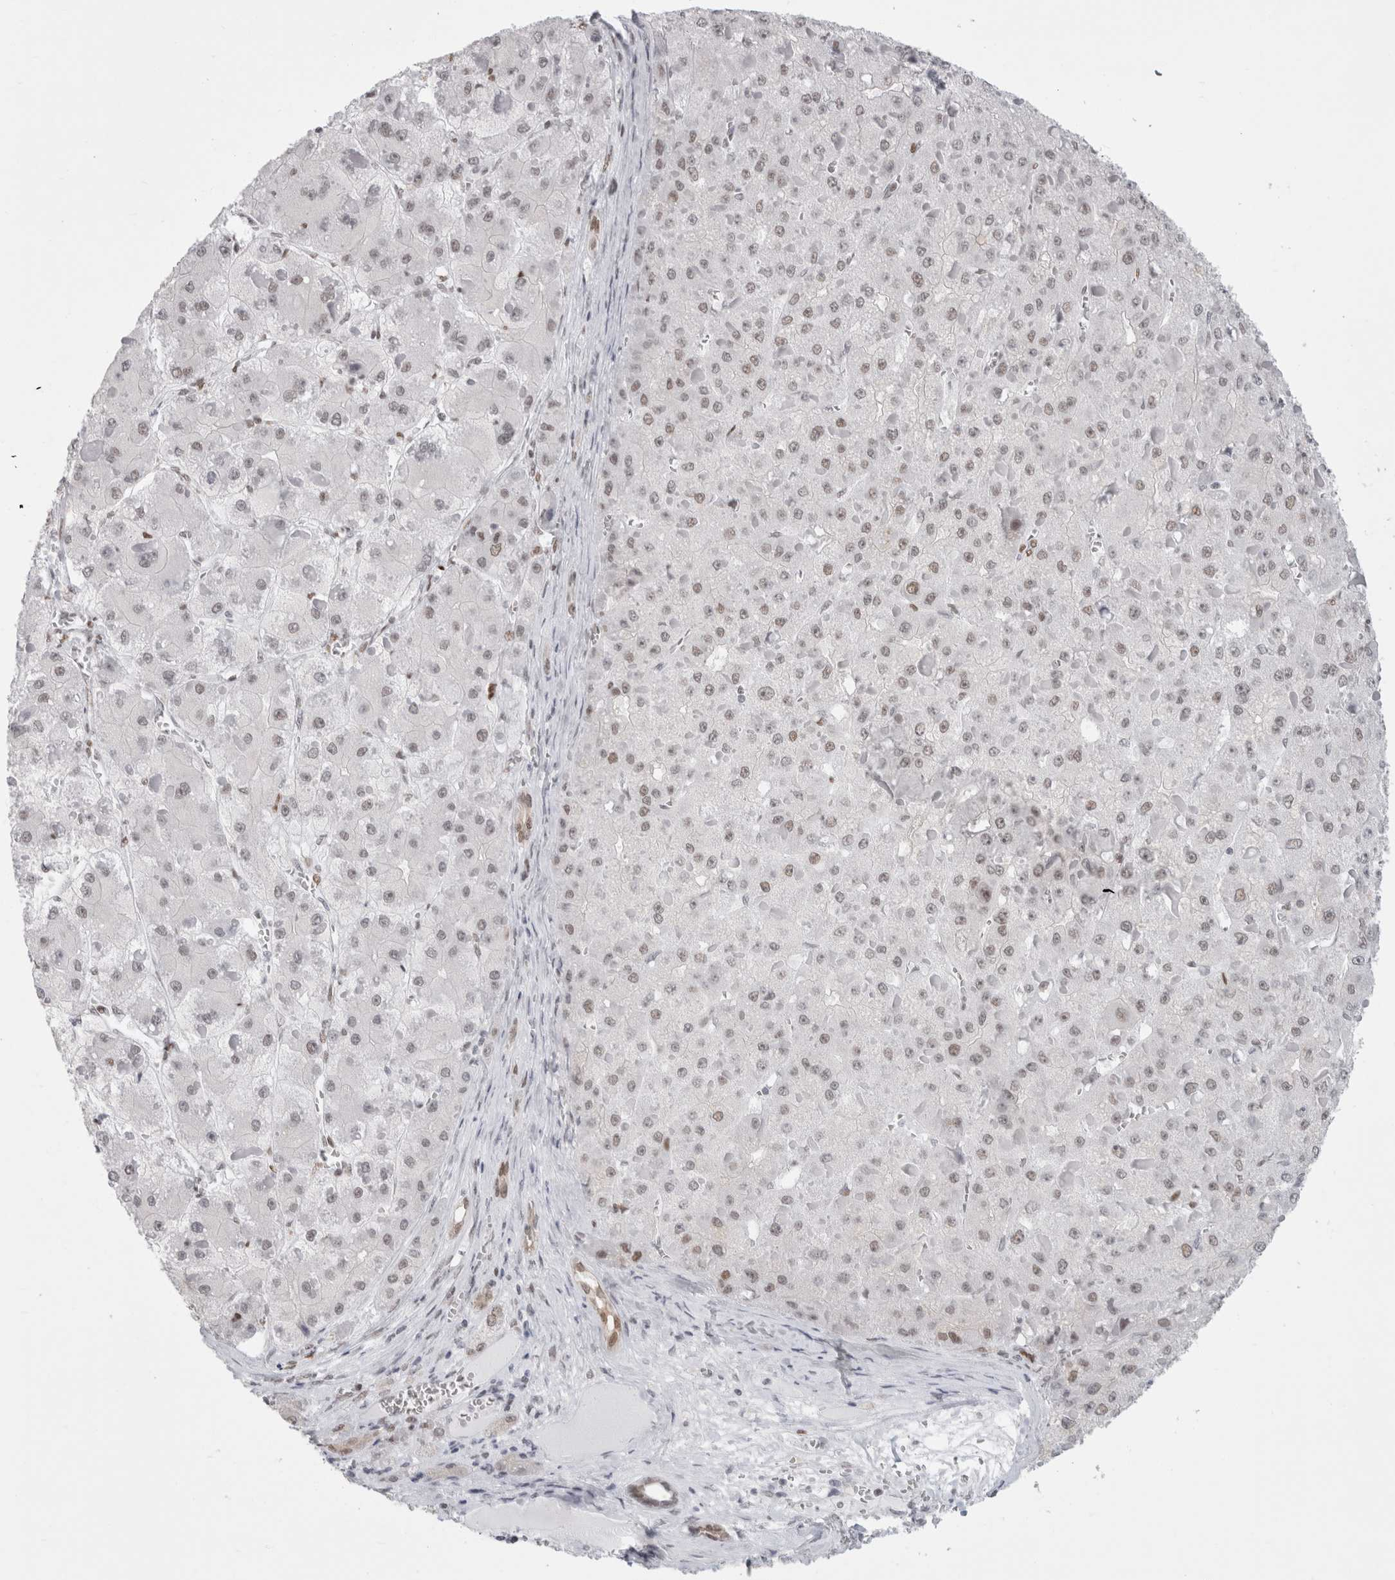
{"staining": {"intensity": "weak", "quantity": ">75%", "location": "nuclear"}, "tissue": "liver cancer", "cell_type": "Tumor cells", "image_type": "cancer", "snomed": [{"axis": "morphology", "description": "Carcinoma, Hepatocellular, NOS"}, {"axis": "topography", "description": "Liver"}], "caption": "IHC (DAB) staining of hepatocellular carcinoma (liver) exhibits weak nuclear protein expression in approximately >75% of tumor cells.", "gene": "SMARCC1", "patient": {"sex": "female", "age": 73}}